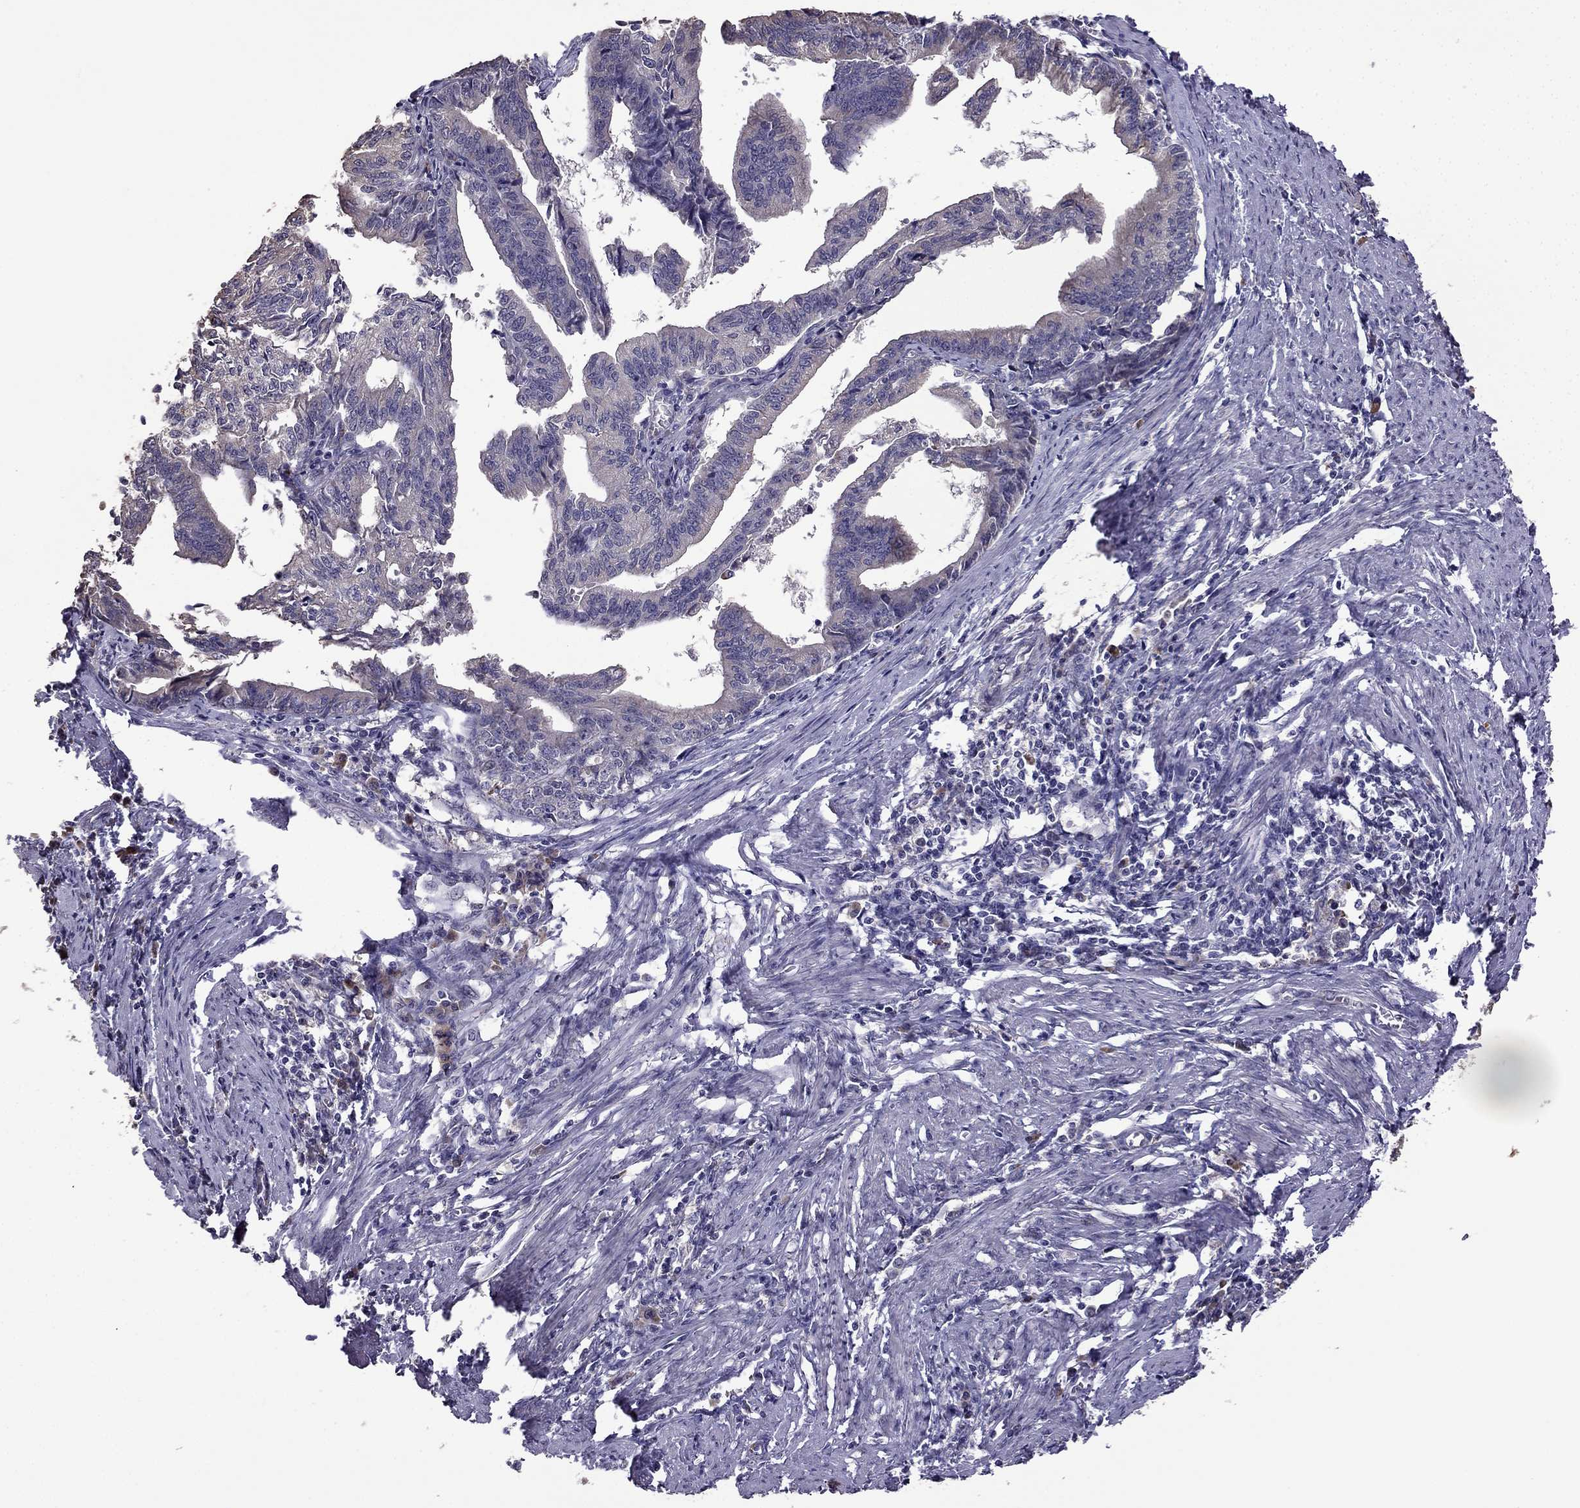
{"staining": {"intensity": "negative", "quantity": "none", "location": "none"}, "tissue": "endometrial cancer", "cell_type": "Tumor cells", "image_type": "cancer", "snomed": [{"axis": "morphology", "description": "Adenocarcinoma, NOS"}, {"axis": "topography", "description": "Endometrium"}], "caption": "This is an immunohistochemistry histopathology image of adenocarcinoma (endometrial). There is no staining in tumor cells.", "gene": "CDH9", "patient": {"sex": "female", "age": 65}}